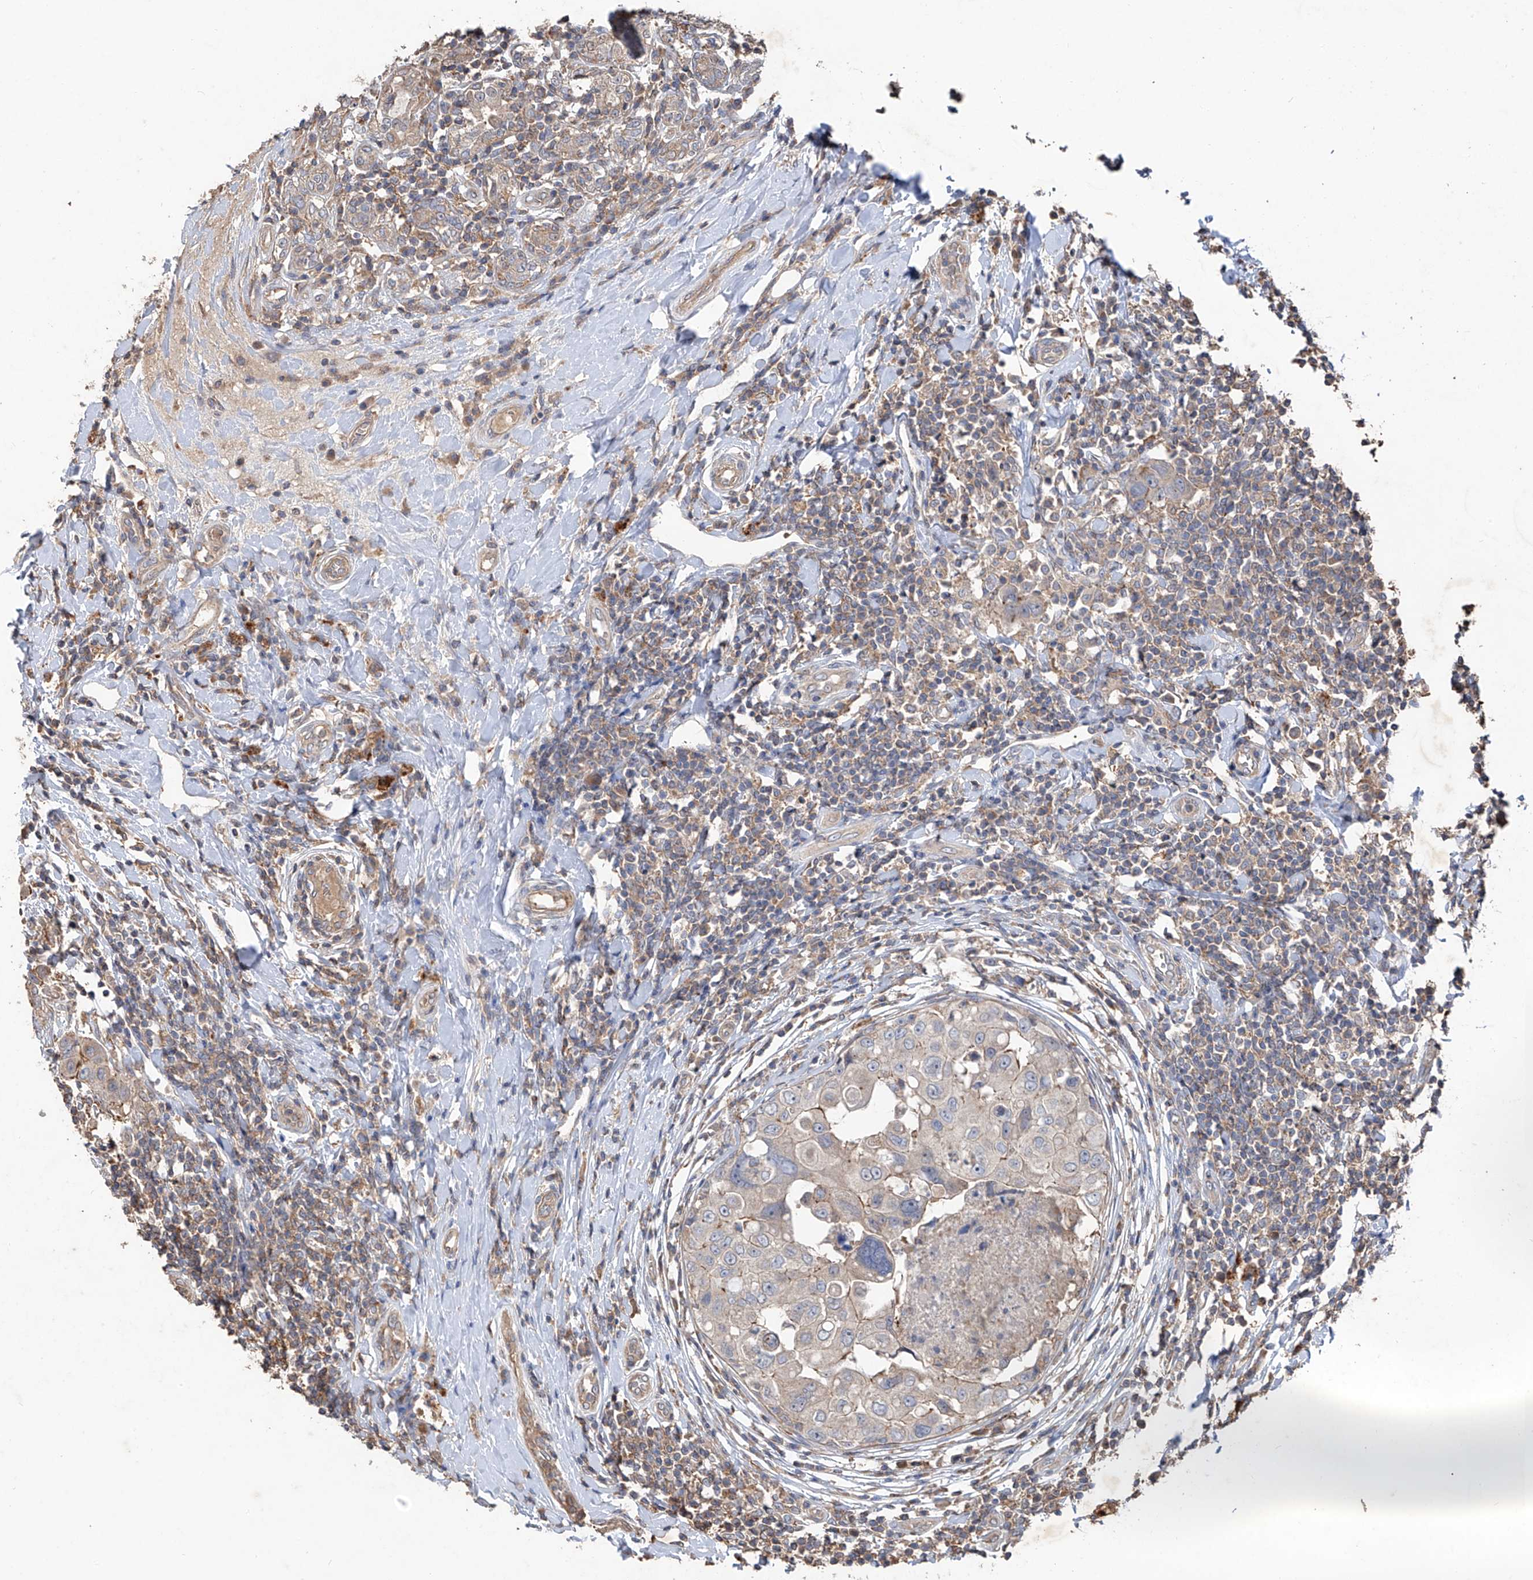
{"staining": {"intensity": "negative", "quantity": "none", "location": "none"}, "tissue": "breast cancer", "cell_type": "Tumor cells", "image_type": "cancer", "snomed": [{"axis": "morphology", "description": "Duct carcinoma"}, {"axis": "topography", "description": "Breast"}], "caption": "This is an IHC micrograph of human breast cancer (intraductal carcinoma). There is no expression in tumor cells.", "gene": "EDN1", "patient": {"sex": "female", "age": 27}}